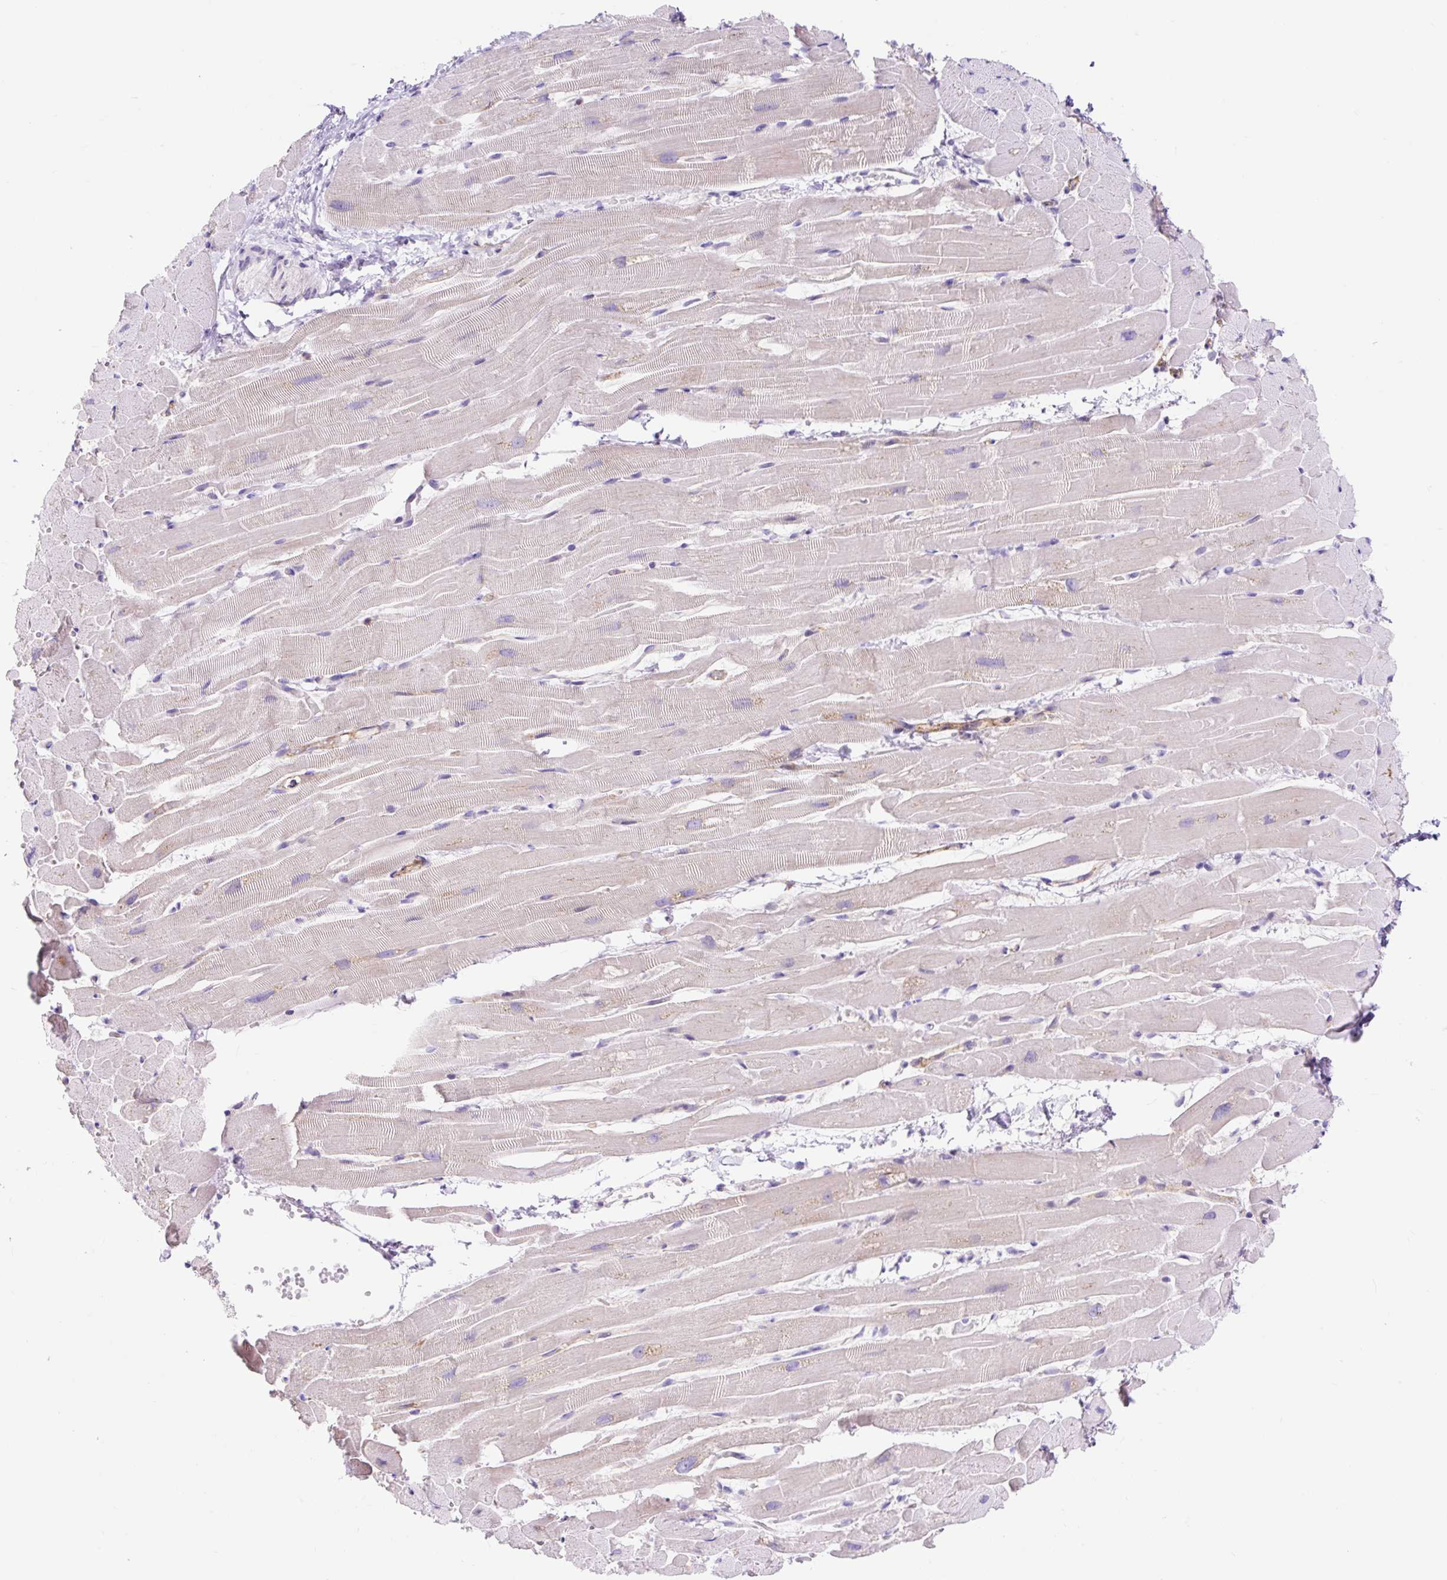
{"staining": {"intensity": "moderate", "quantity": "<25%", "location": "cytoplasmic/membranous,nuclear"}, "tissue": "heart muscle", "cell_type": "Cardiomyocytes", "image_type": "normal", "snomed": [{"axis": "morphology", "description": "Normal tissue, NOS"}, {"axis": "topography", "description": "Heart"}], "caption": "Protein staining demonstrates moderate cytoplasmic/membranous,nuclear staining in about <25% of cardiomyocytes in benign heart muscle. (Brightfield microscopy of DAB IHC at high magnification).", "gene": "HIP1R", "patient": {"sex": "male", "age": 37}}